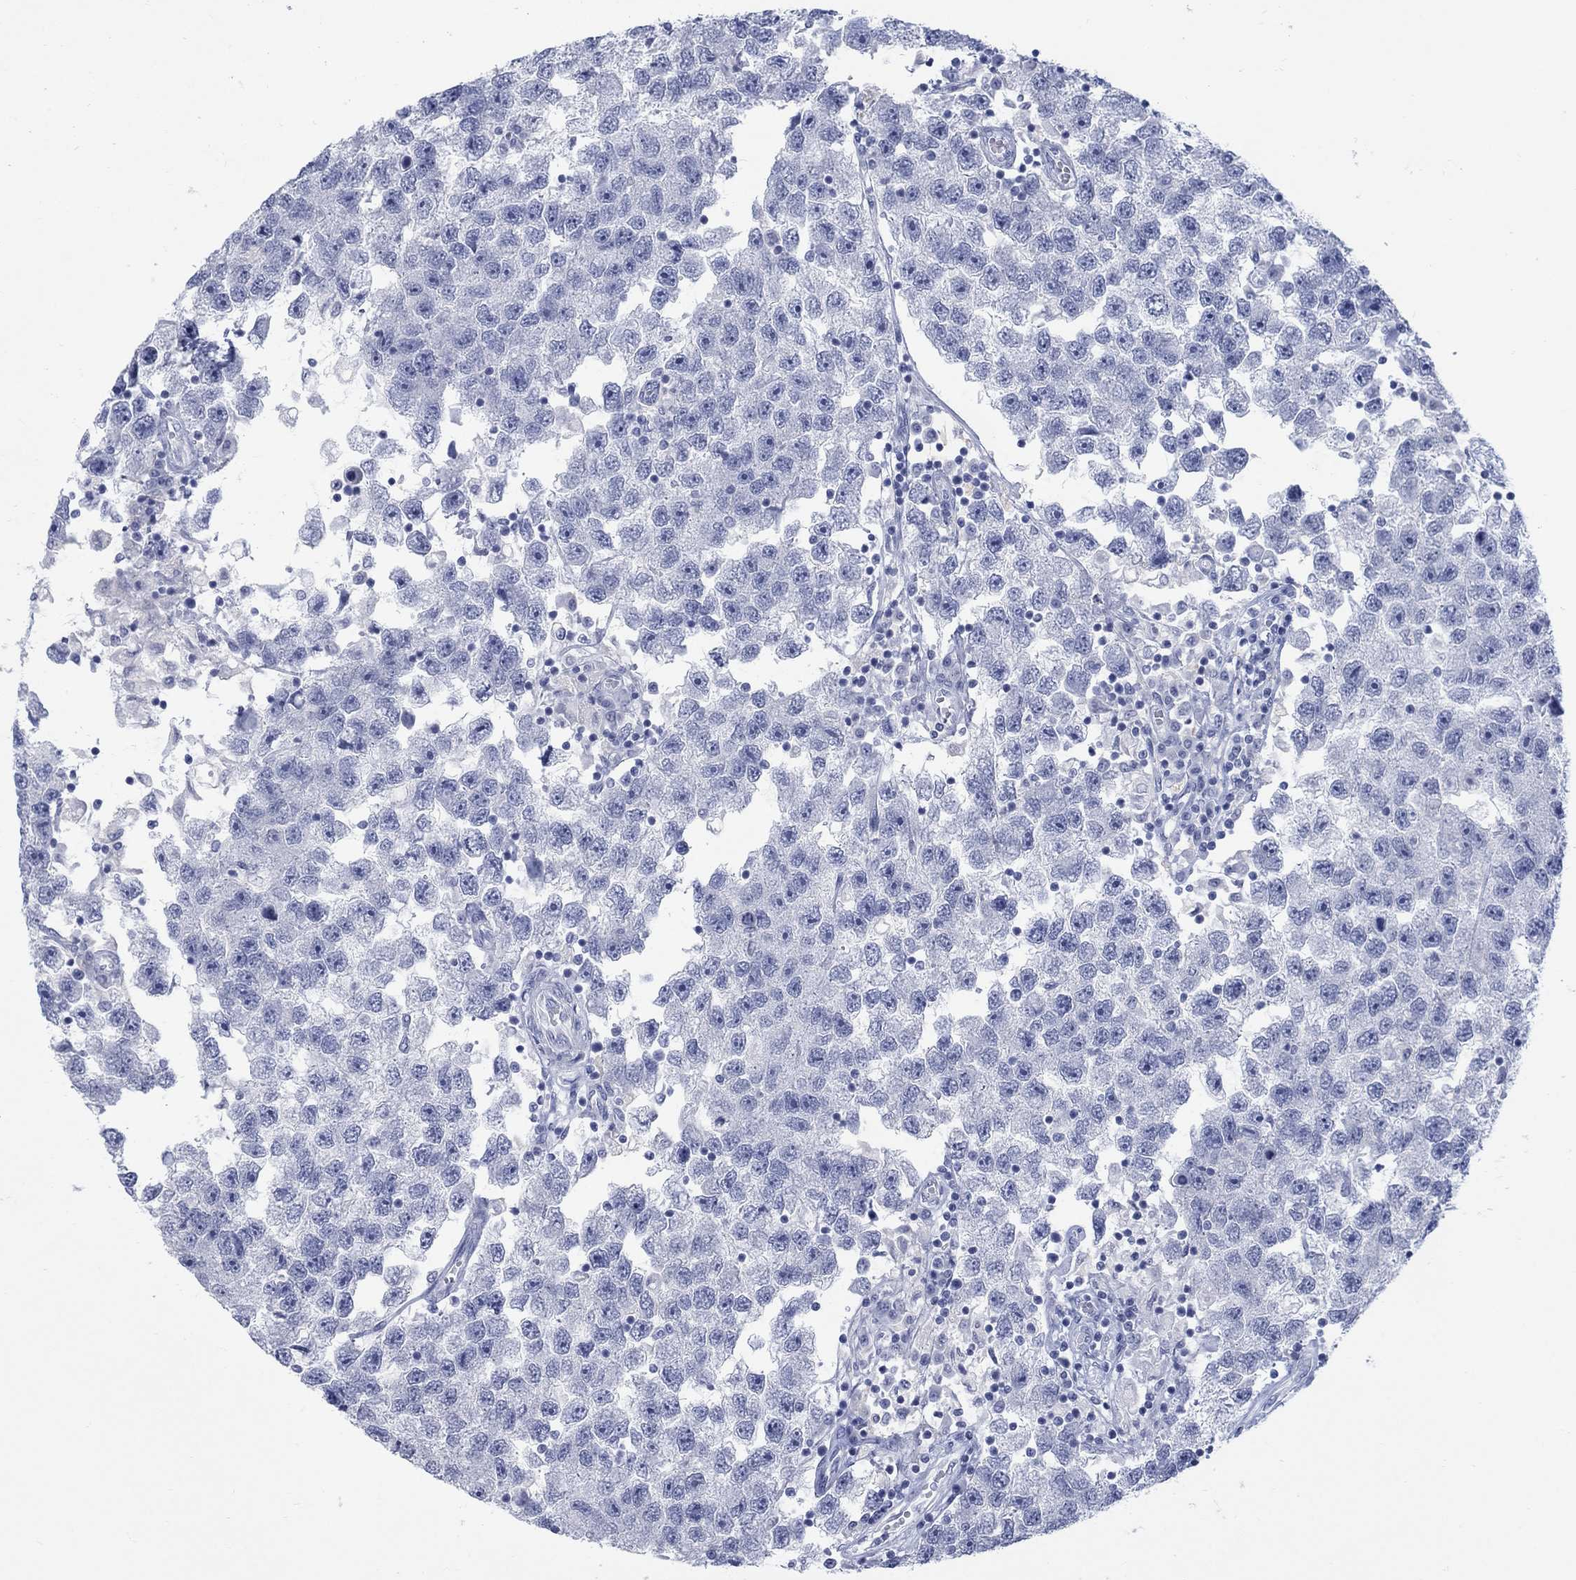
{"staining": {"intensity": "negative", "quantity": "none", "location": "none"}, "tissue": "testis cancer", "cell_type": "Tumor cells", "image_type": "cancer", "snomed": [{"axis": "morphology", "description": "Seminoma, NOS"}, {"axis": "topography", "description": "Testis"}], "caption": "The IHC image has no significant expression in tumor cells of seminoma (testis) tissue.", "gene": "RFTN2", "patient": {"sex": "male", "age": 26}}